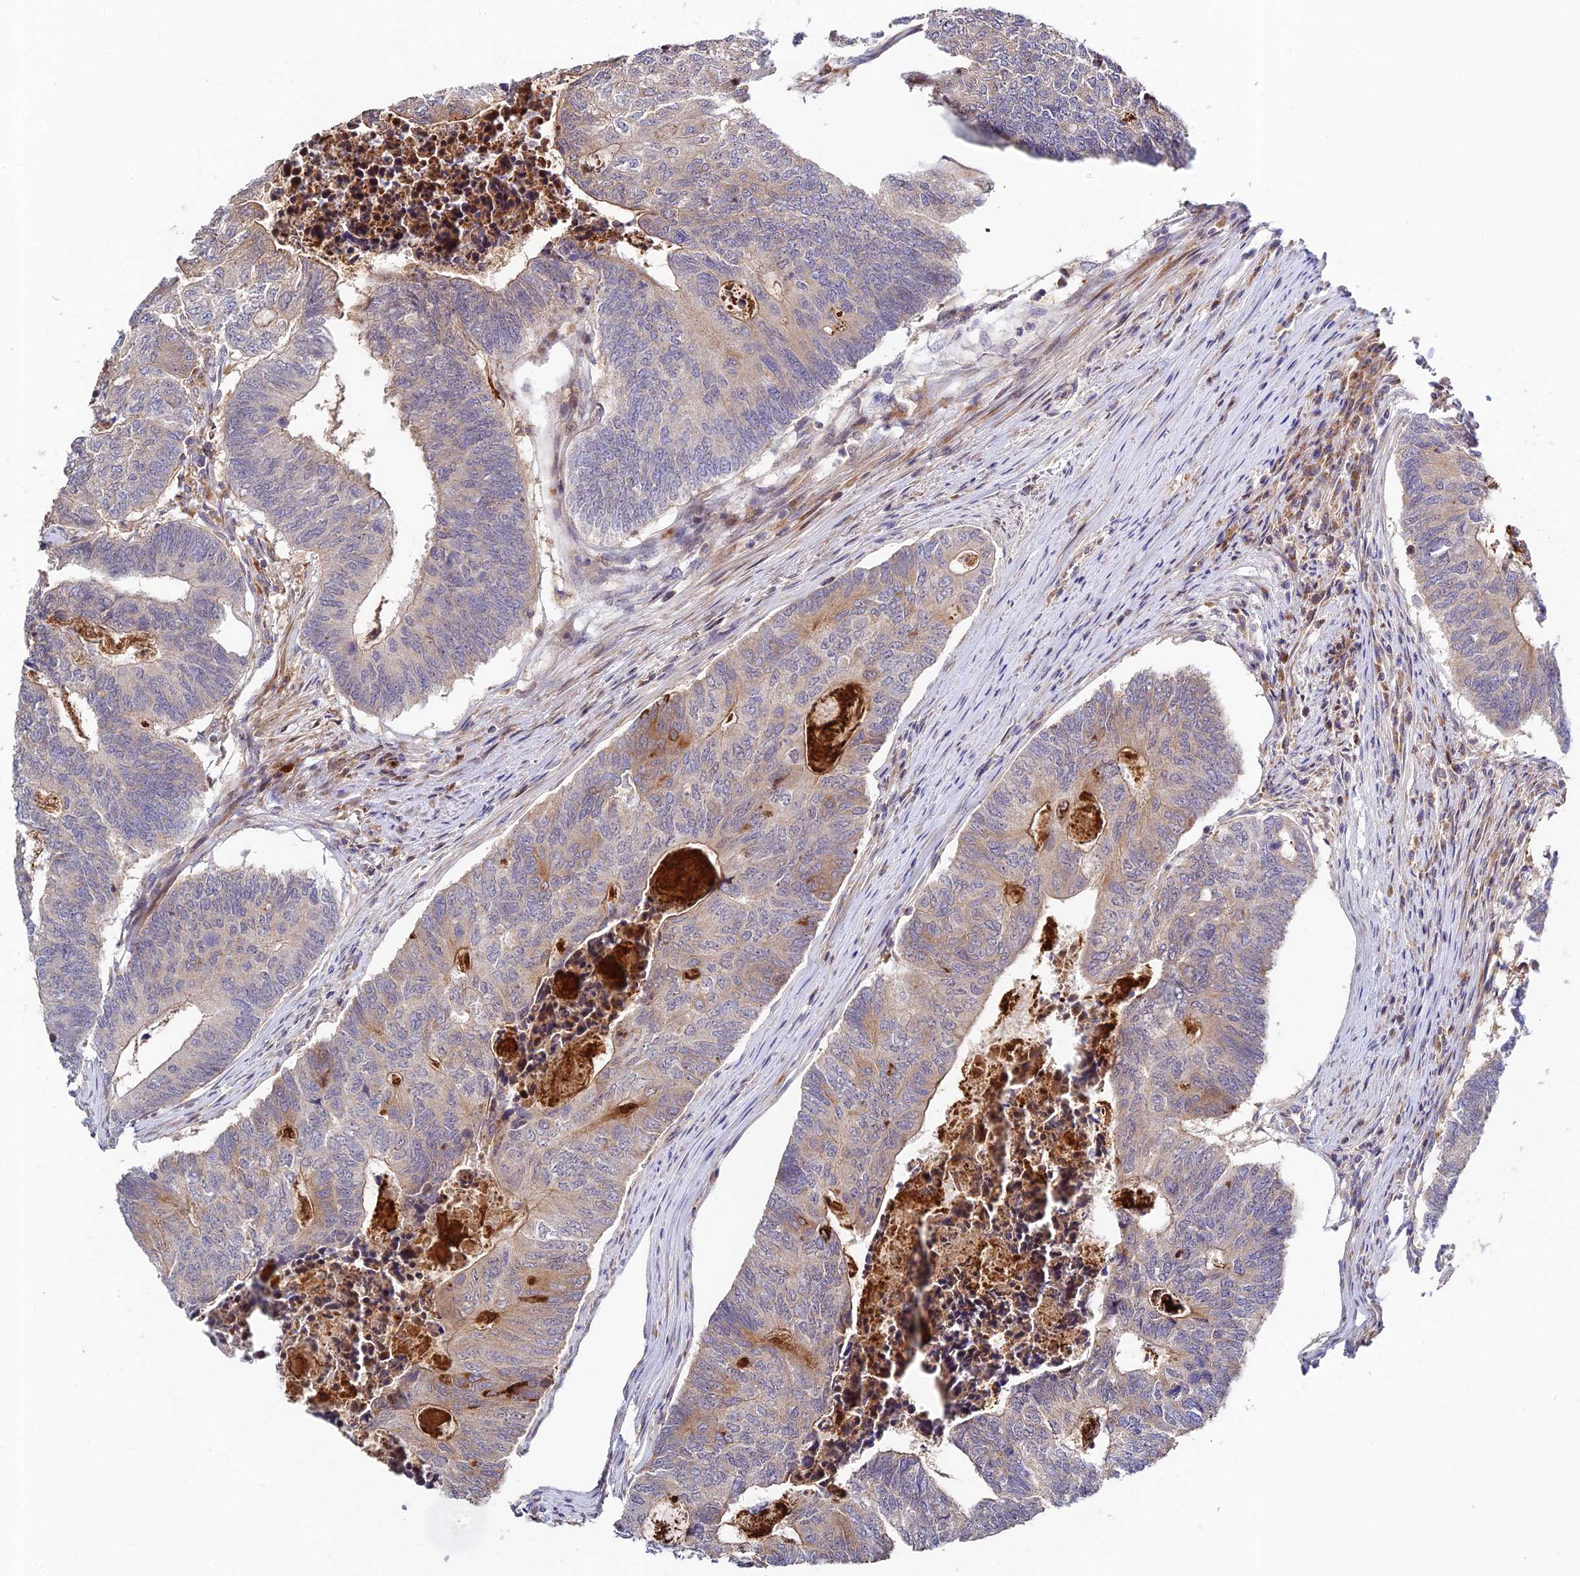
{"staining": {"intensity": "weak", "quantity": "<25%", "location": "cytoplasmic/membranous"}, "tissue": "colorectal cancer", "cell_type": "Tumor cells", "image_type": "cancer", "snomed": [{"axis": "morphology", "description": "Adenocarcinoma, NOS"}, {"axis": "topography", "description": "Colon"}], "caption": "A micrograph of human adenocarcinoma (colorectal) is negative for staining in tumor cells.", "gene": "FUOM", "patient": {"sex": "female", "age": 67}}